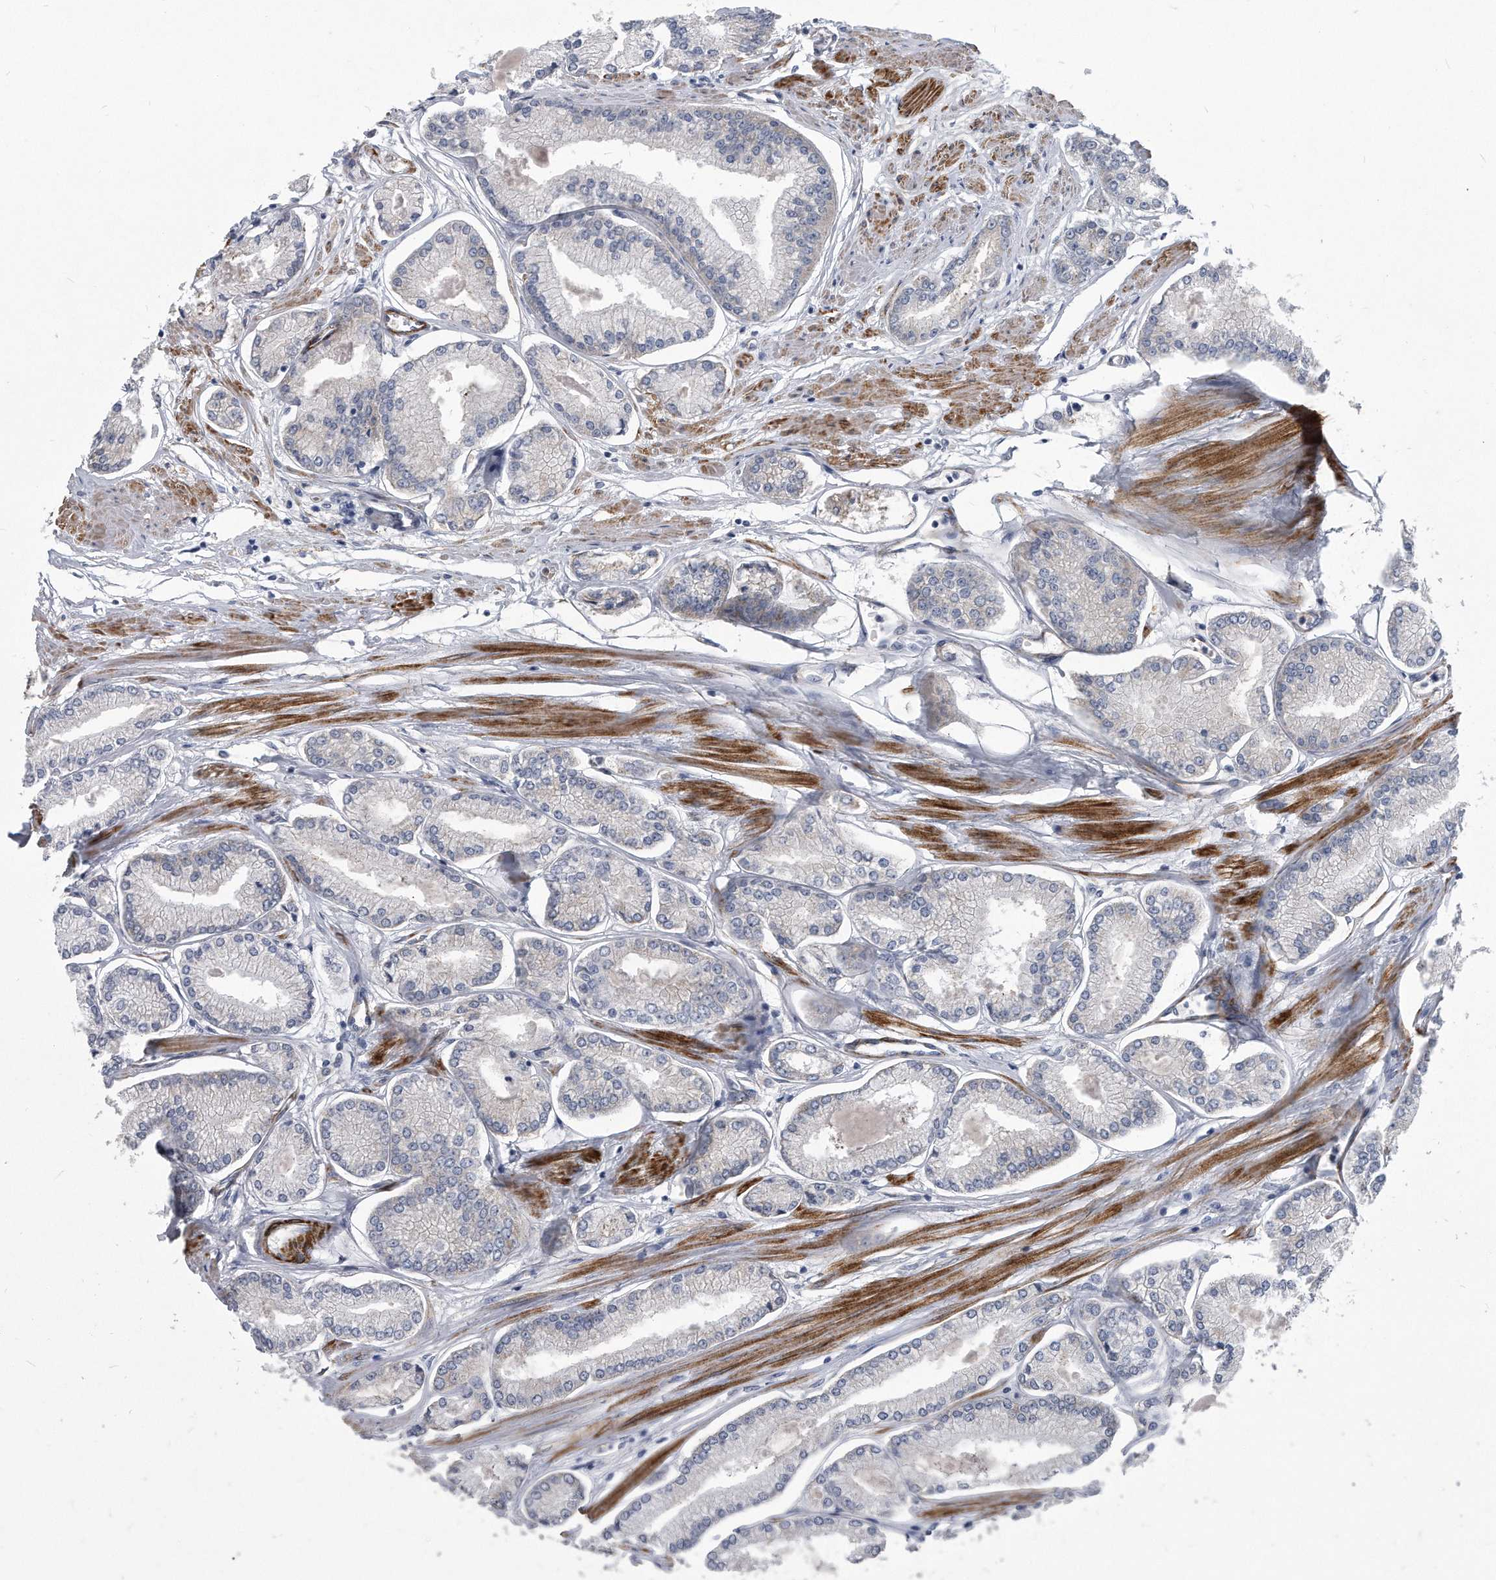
{"staining": {"intensity": "negative", "quantity": "none", "location": "none"}, "tissue": "prostate cancer", "cell_type": "Tumor cells", "image_type": "cancer", "snomed": [{"axis": "morphology", "description": "Adenocarcinoma, Low grade"}, {"axis": "topography", "description": "Prostate"}], "caption": "Tumor cells are negative for protein expression in human prostate cancer (low-grade adenocarcinoma).", "gene": "EIF2B4", "patient": {"sex": "male", "age": 52}}